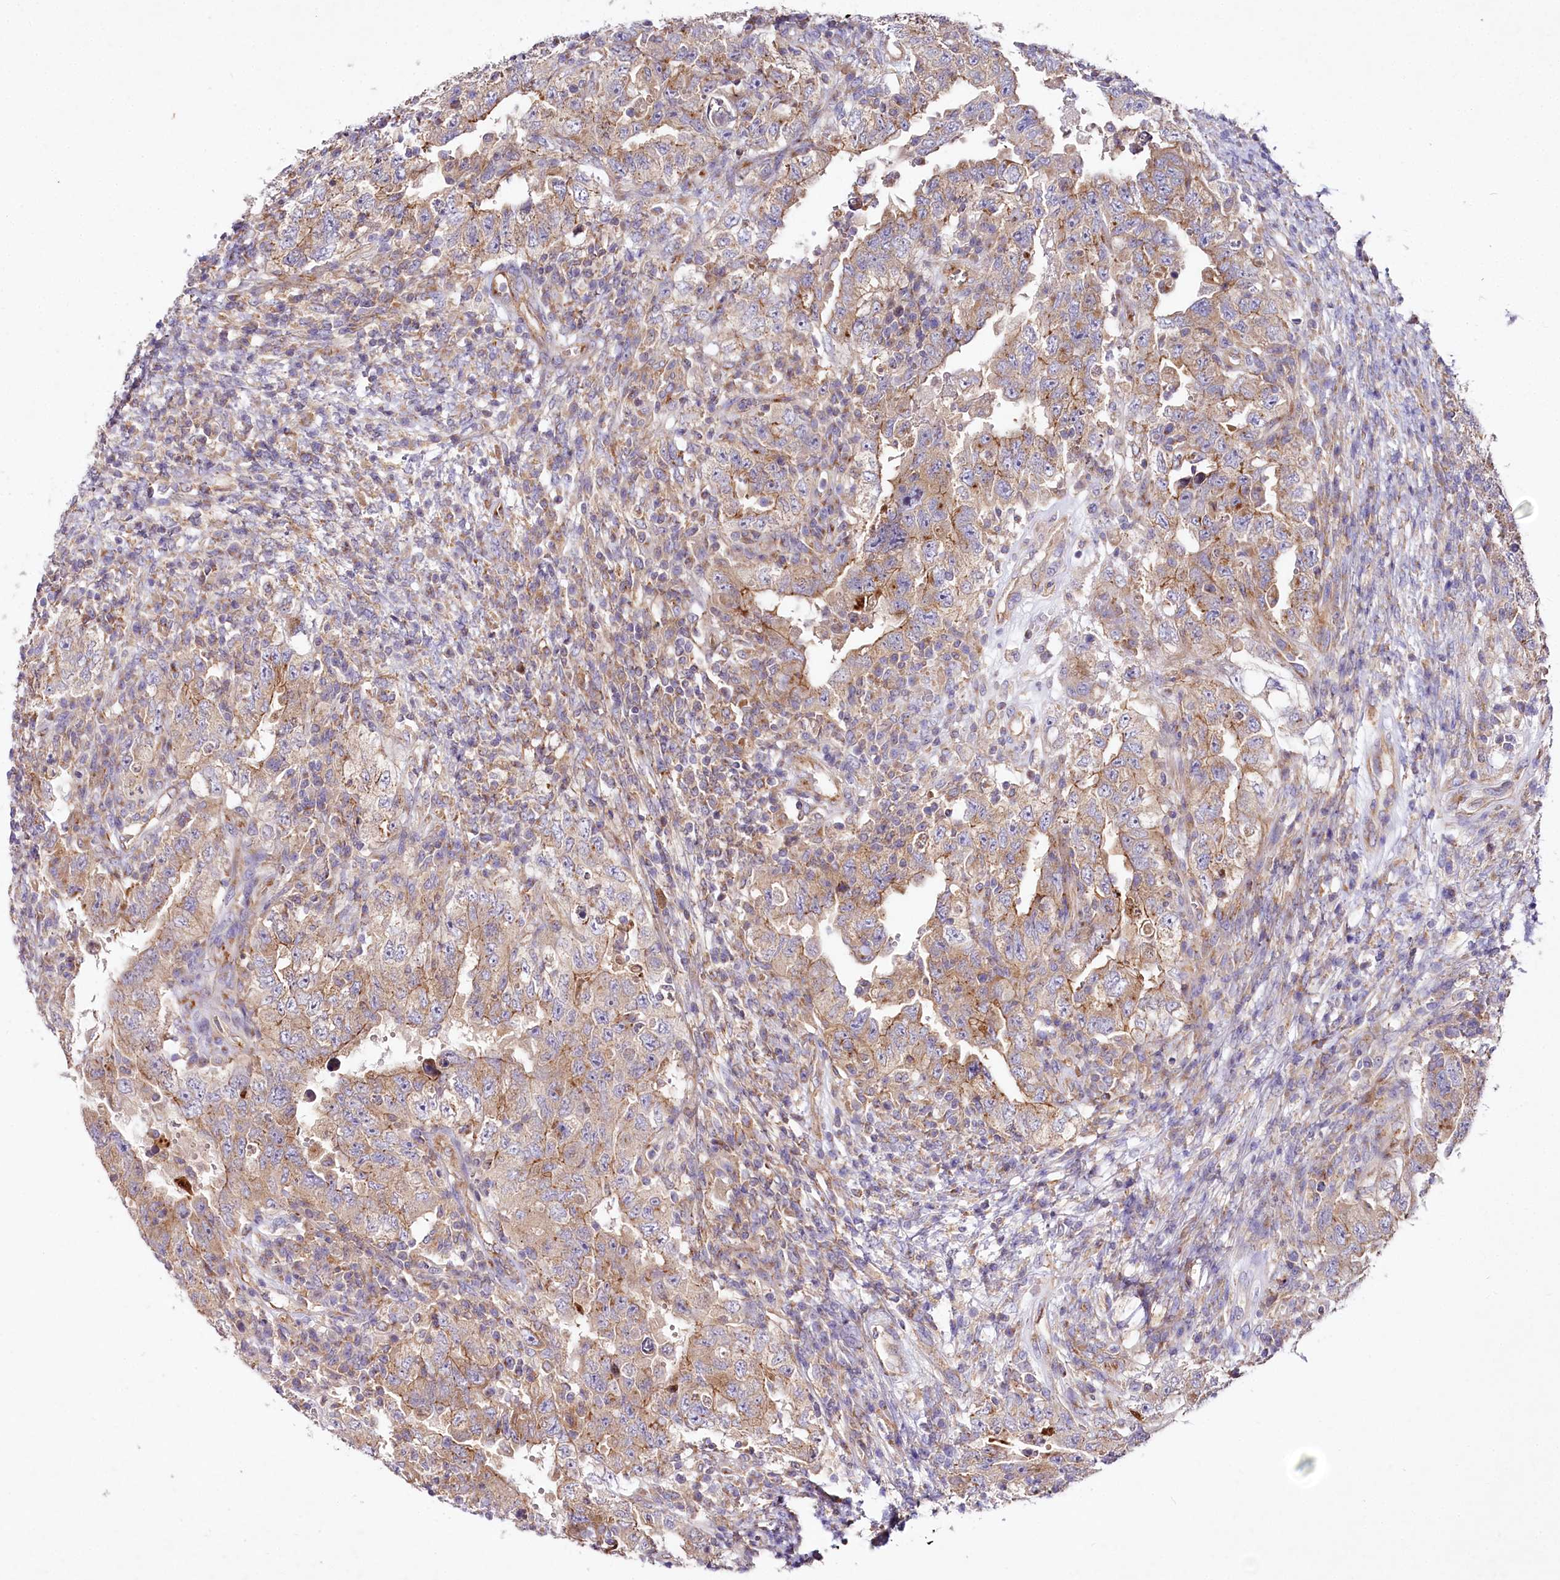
{"staining": {"intensity": "moderate", "quantity": ">75%", "location": "cytoplasmic/membranous"}, "tissue": "testis cancer", "cell_type": "Tumor cells", "image_type": "cancer", "snomed": [{"axis": "morphology", "description": "Carcinoma, Embryonal, NOS"}, {"axis": "topography", "description": "Testis"}], "caption": "A medium amount of moderate cytoplasmic/membranous expression is identified in about >75% of tumor cells in testis cancer (embryonal carcinoma) tissue.", "gene": "STX6", "patient": {"sex": "male", "age": 26}}